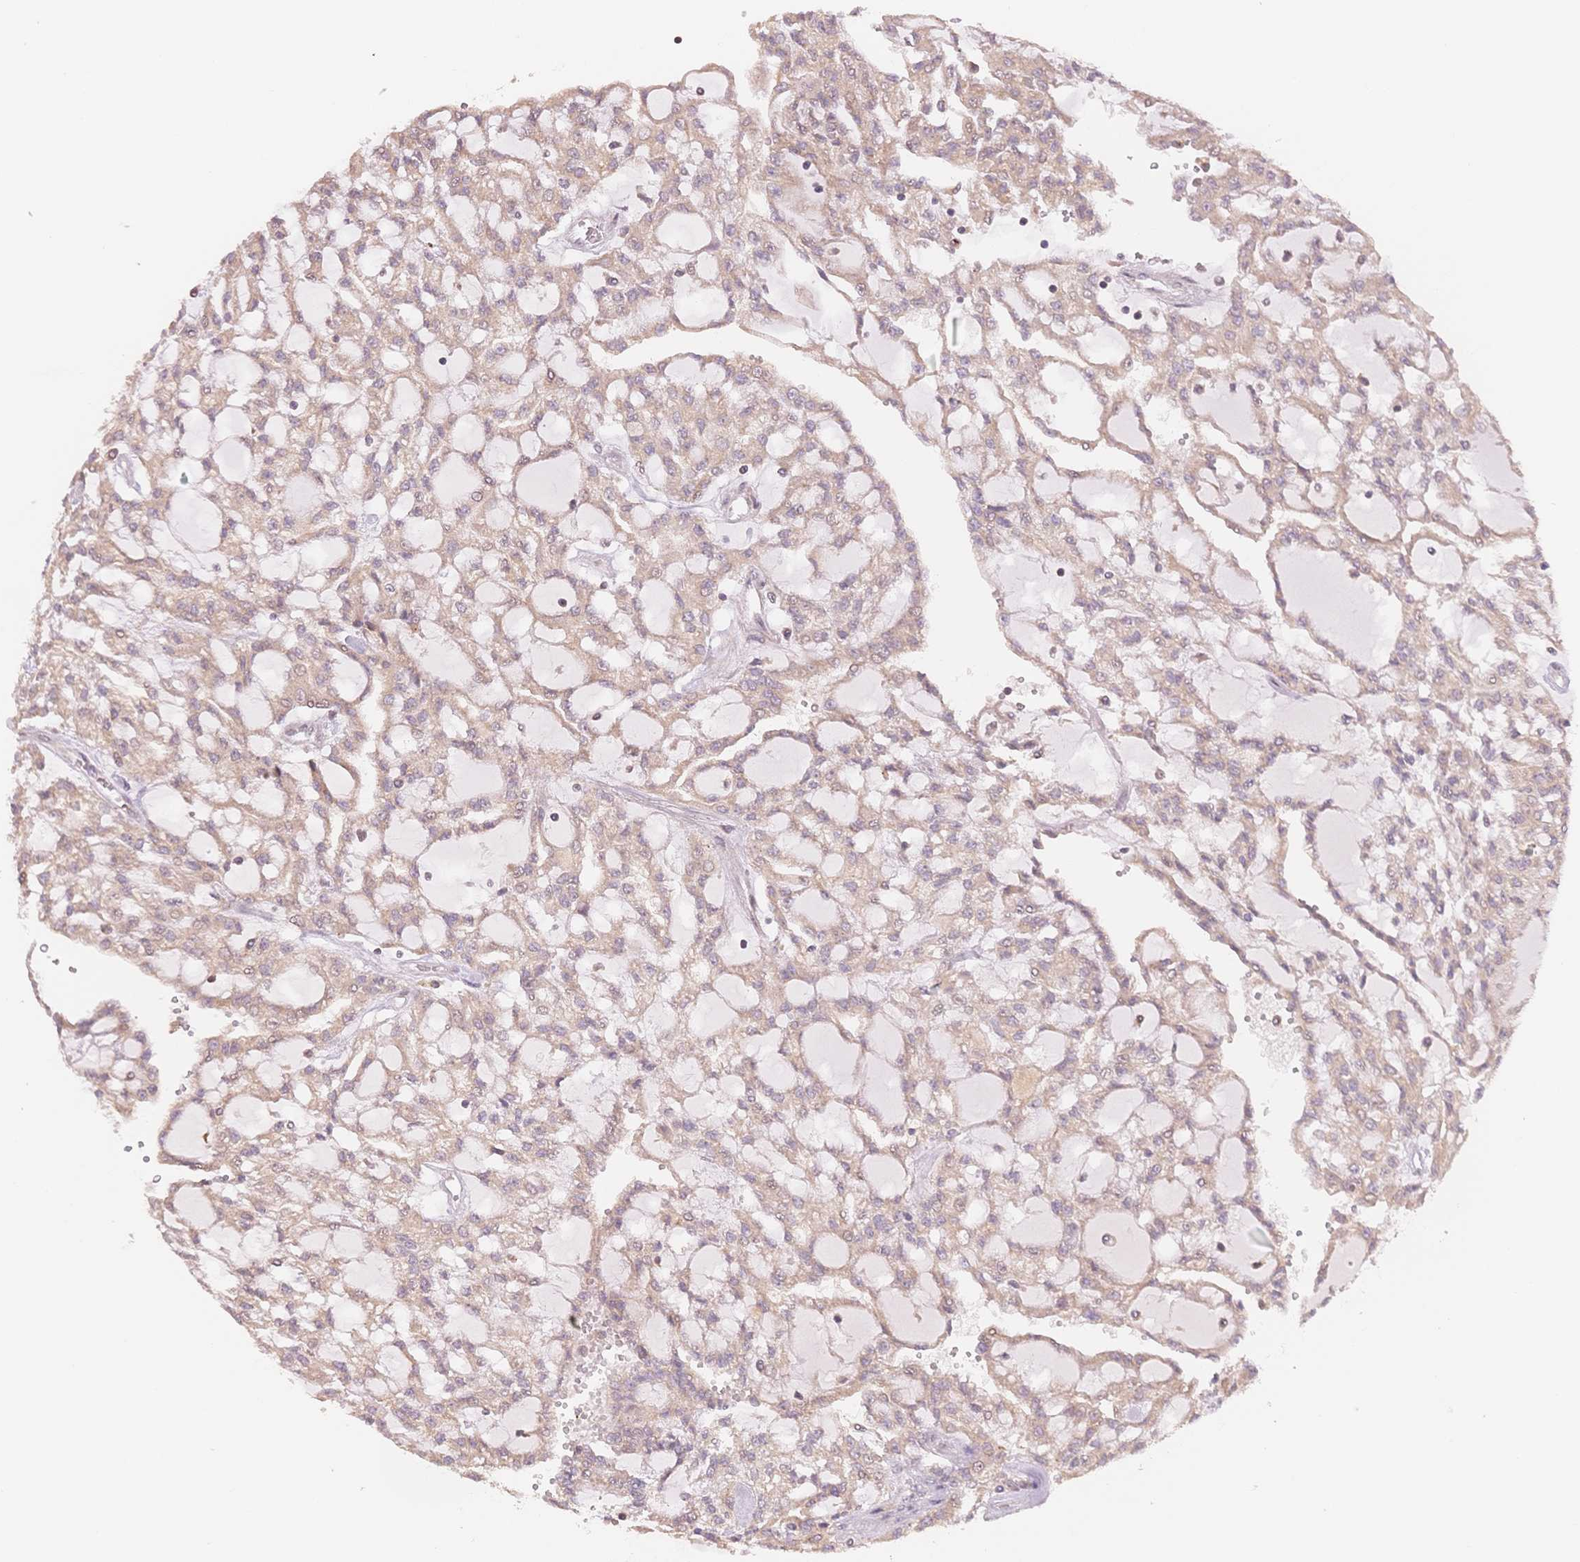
{"staining": {"intensity": "weak", "quantity": ">75%", "location": "cytoplasmic/membranous"}, "tissue": "renal cancer", "cell_type": "Tumor cells", "image_type": "cancer", "snomed": [{"axis": "morphology", "description": "Adenocarcinoma, NOS"}, {"axis": "topography", "description": "Kidney"}], "caption": "Weak cytoplasmic/membranous staining is appreciated in approximately >75% of tumor cells in renal cancer (adenocarcinoma).", "gene": "STK39", "patient": {"sex": "male", "age": 63}}